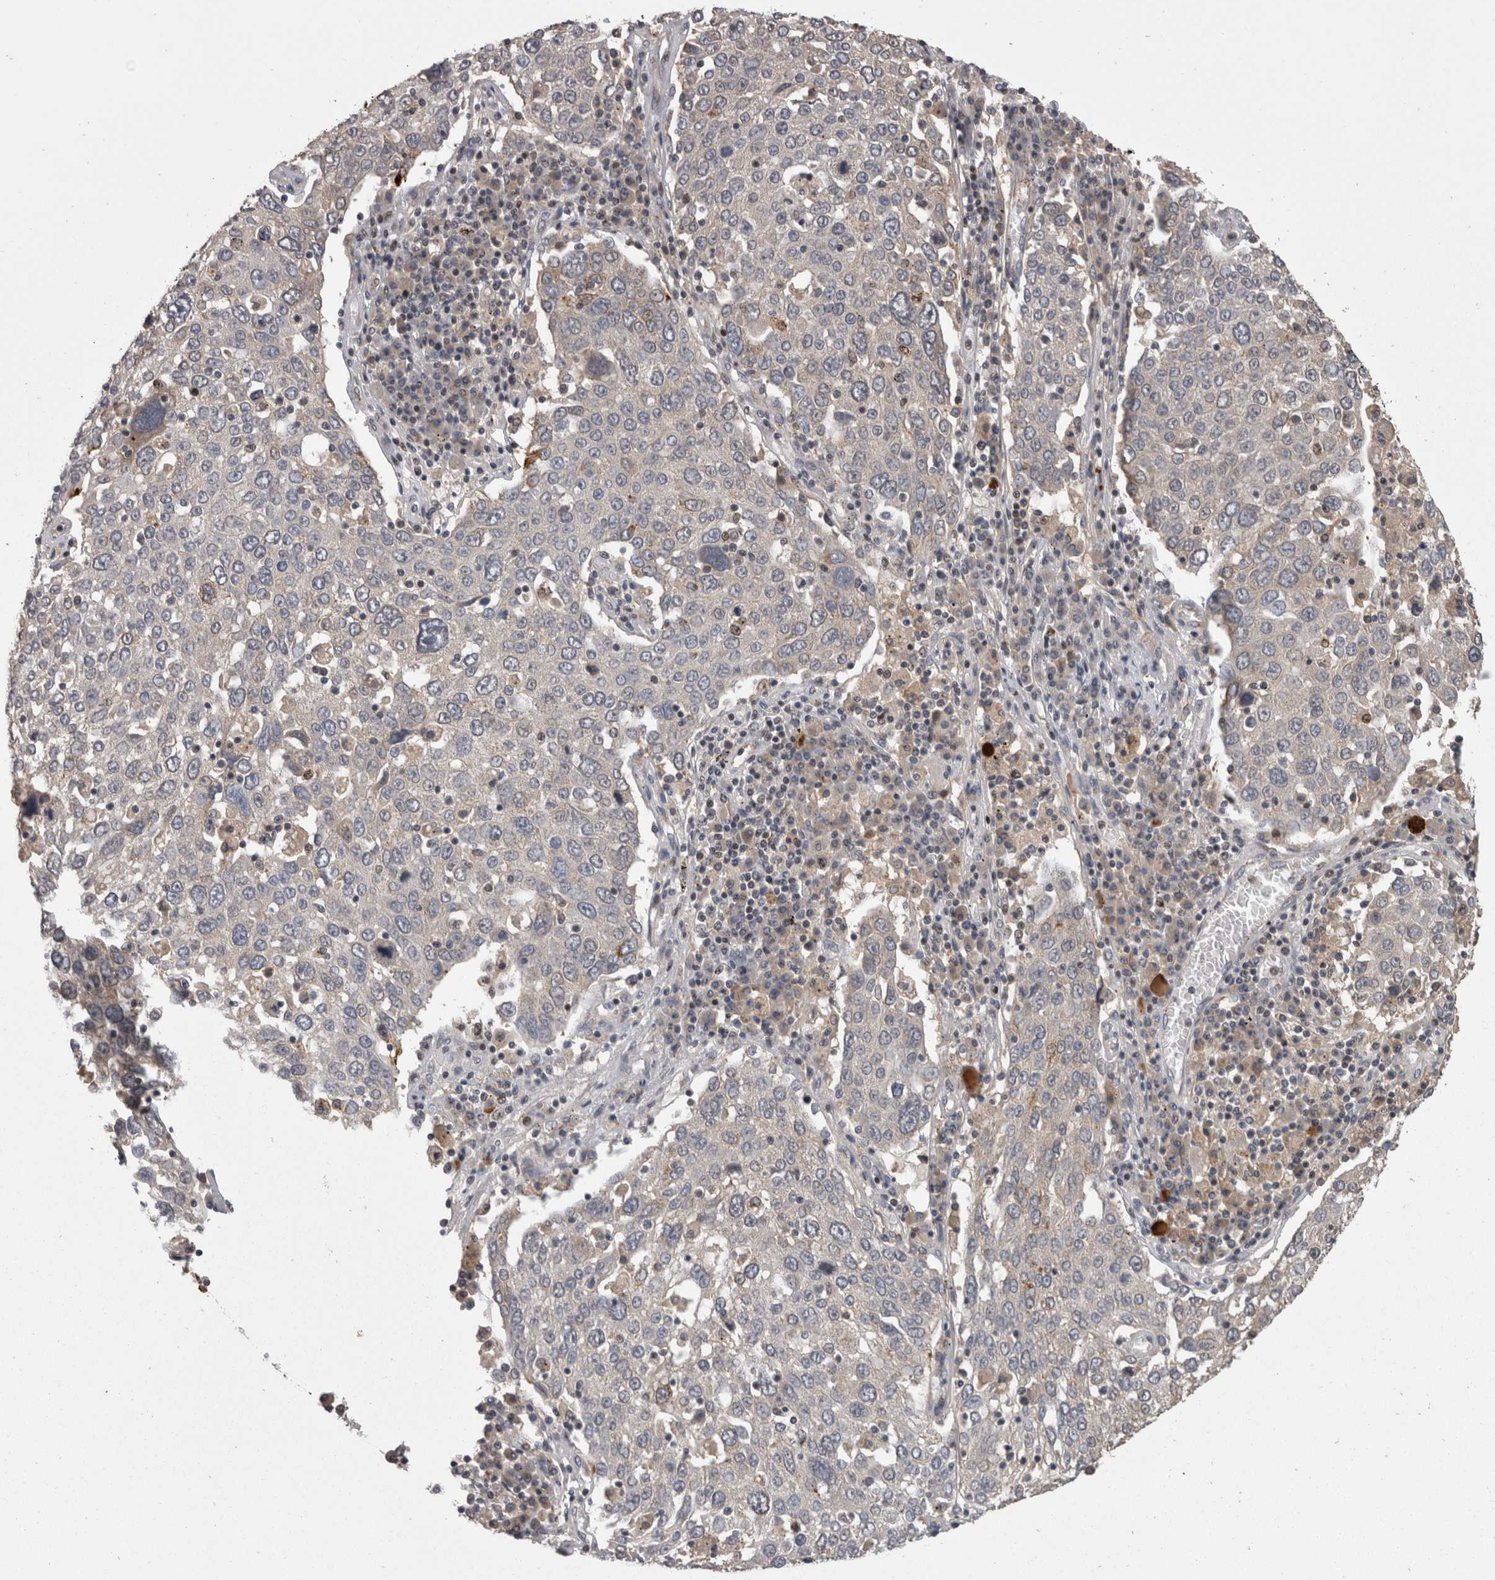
{"staining": {"intensity": "negative", "quantity": "none", "location": "none"}, "tissue": "lung cancer", "cell_type": "Tumor cells", "image_type": "cancer", "snomed": [{"axis": "morphology", "description": "Squamous cell carcinoma, NOS"}, {"axis": "topography", "description": "Lung"}], "caption": "Immunohistochemistry histopathology image of neoplastic tissue: lung cancer stained with DAB (3,3'-diaminobenzidine) displays no significant protein positivity in tumor cells.", "gene": "PCM1", "patient": {"sex": "male", "age": 65}}